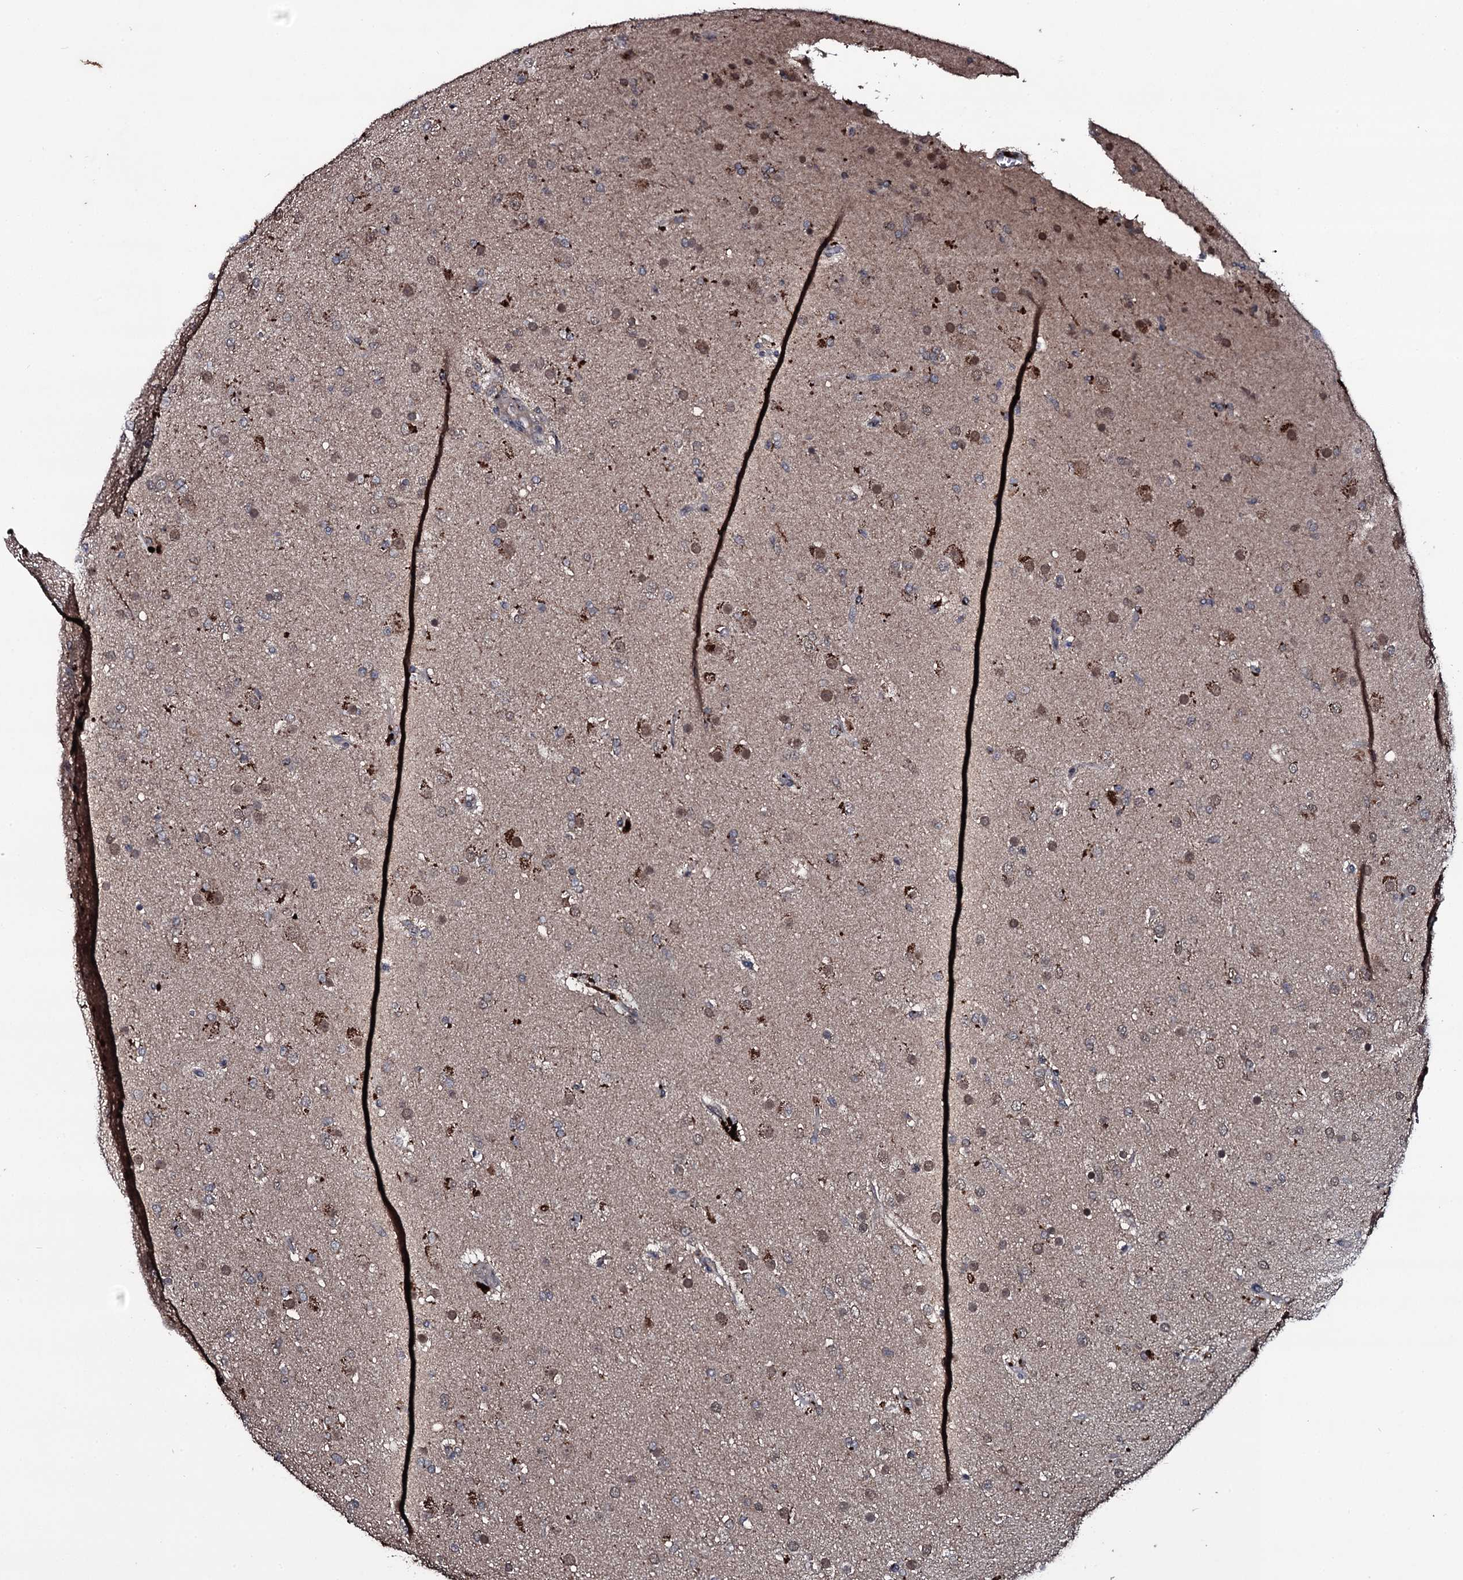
{"staining": {"intensity": "weak", "quantity": "<25%", "location": "nuclear"}, "tissue": "glioma", "cell_type": "Tumor cells", "image_type": "cancer", "snomed": [{"axis": "morphology", "description": "Glioma, malignant, Low grade"}, {"axis": "topography", "description": "Brain"}], "caption": "This is a micrograph of IHC staining of malignant glioma (low-grade), which shows no staining in tumor cells.", "gene": "MRPS31", "patient": {"sex": "male", "age": 65}}